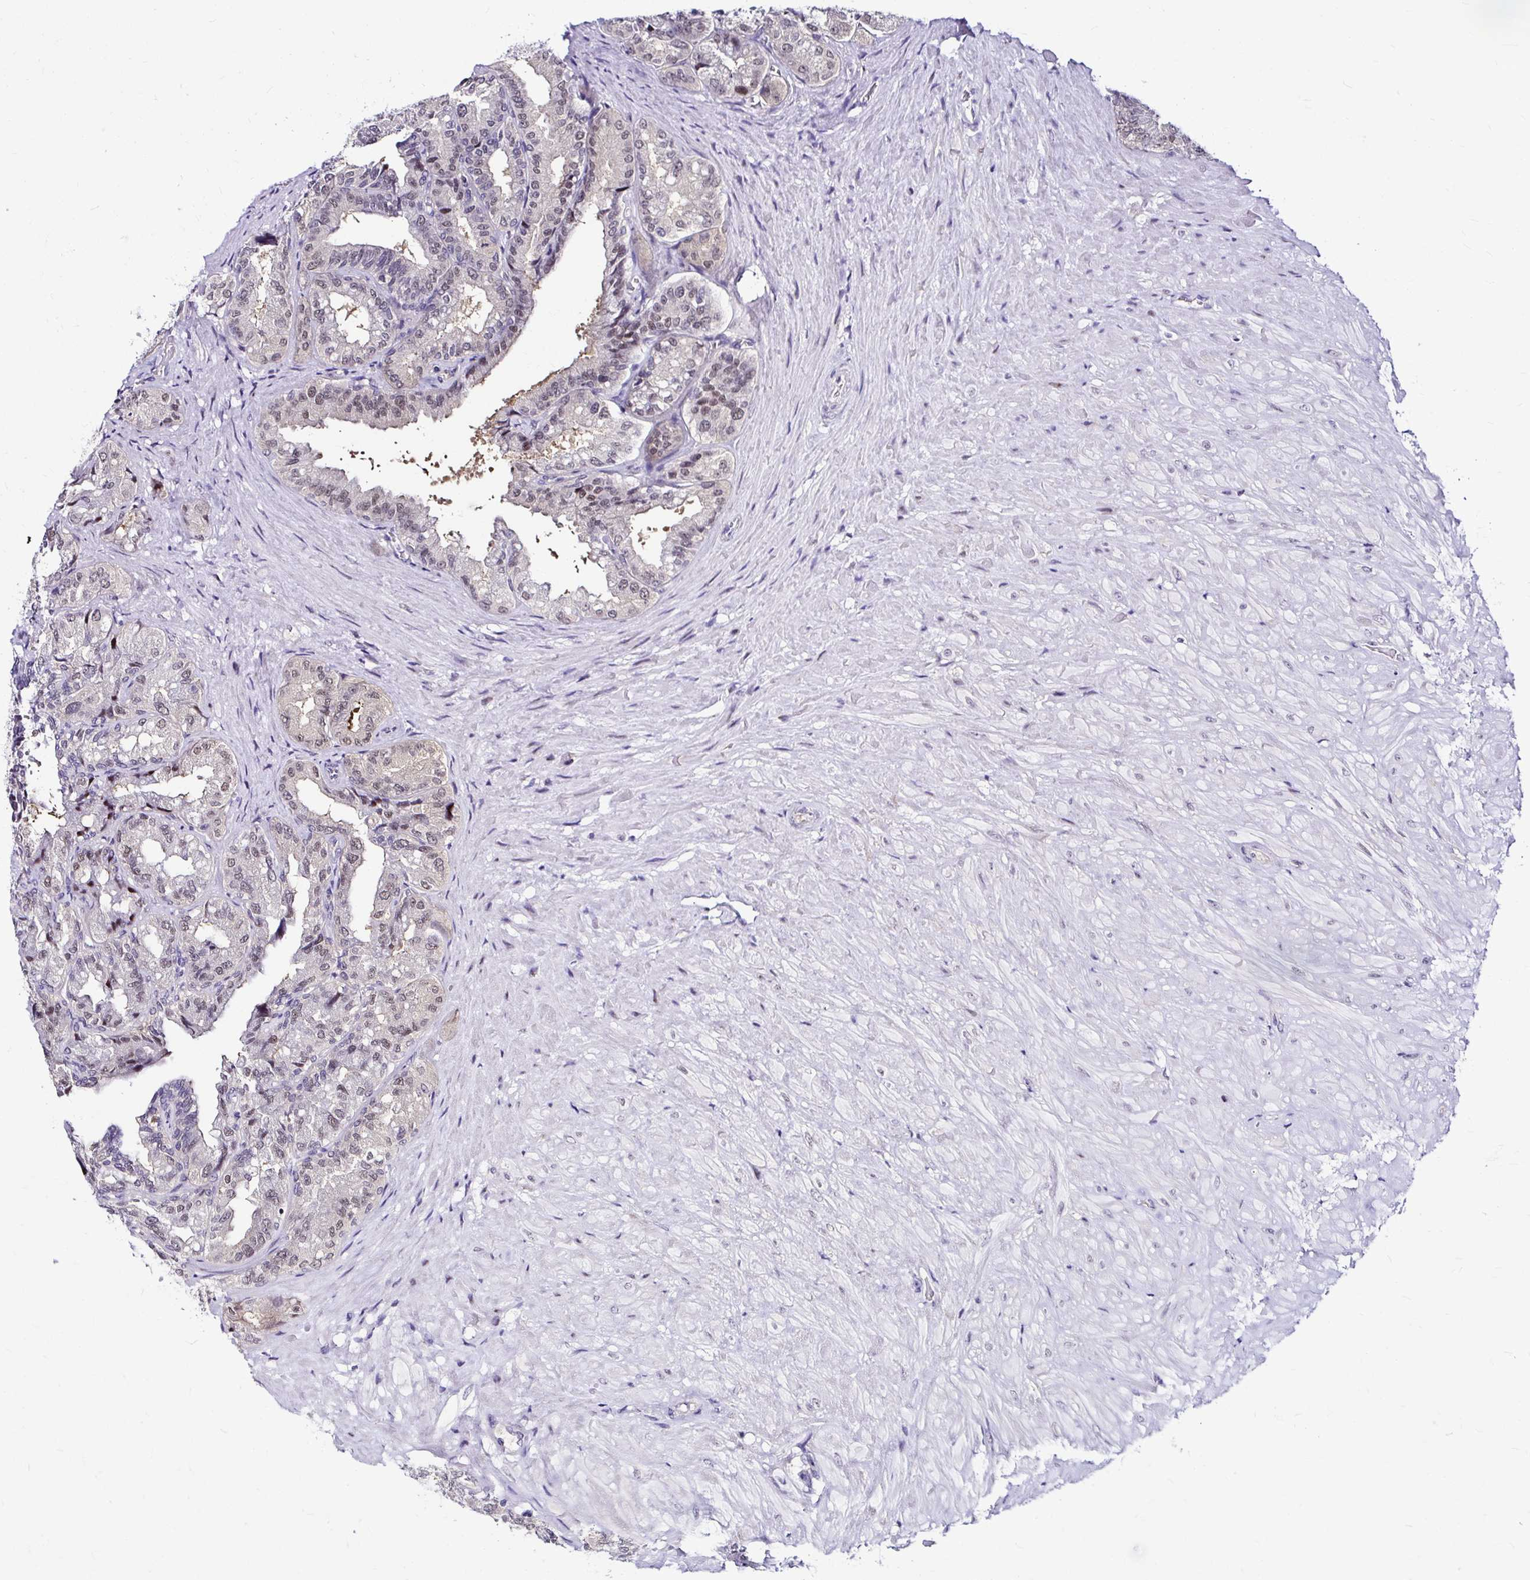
{"staining": {"intensity": "weak", "quantity": "25%-75%", "location": "nuclear"}, "tissue": "seminal vesicle", "cell_type": "Glandular cells", "image_type": "normal", "snomed": [{"axis": "morphology", "description": "Normal tissue, NOS"}, {"axis": "topography", "description": "Seminal veicle"}], "caption": "A brown stain highlights weak nuclear staining of a protein in glandular cells of benign human seminal vesicle.", "gene": "PSMD3", "patient": {"sex": "male", "age": 68}}